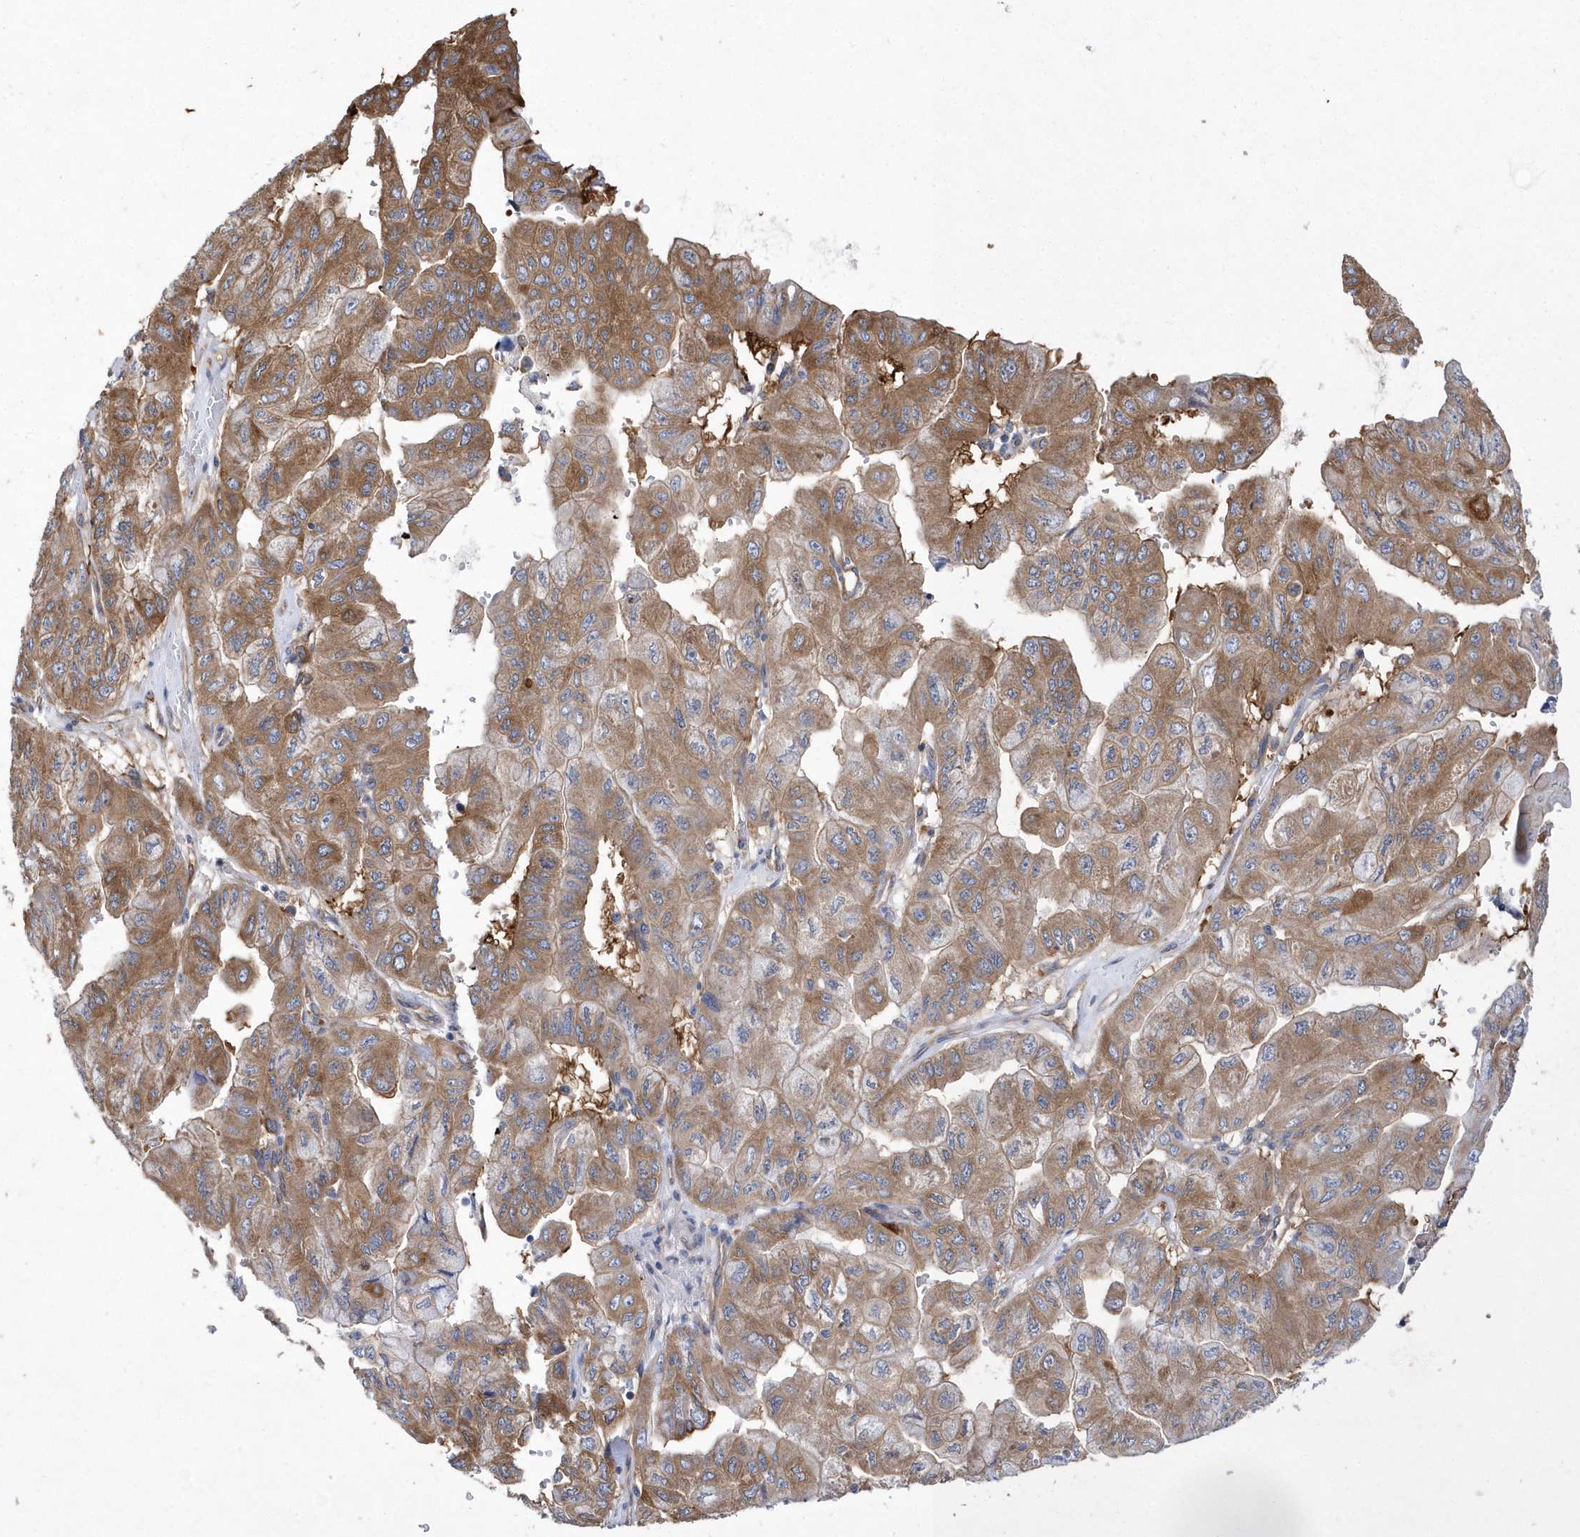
{"staining": {"intensity": "moderate", "quantity": ">75%", "location": "cytoplasmic/membranous"}, "tissue": "pancreatic cancer", "cell_type": "Tumor cells", "image_type": "cancer", "snomed": [{"axis": "morphology", "description": "Adenocarcinoma, NOS"}, {"axis": "topography", "description": "Pancreas"}], "caption": "This image demonstrates immunohistochemistry (IHC) staining of human adenocarcinoma (pancreatic), with medium moderate cytoplasmic/membranous positivity in about >75% of tumor cells.", "gene": "JKAMP", "patient": {"sex": "male", "age": 51}}